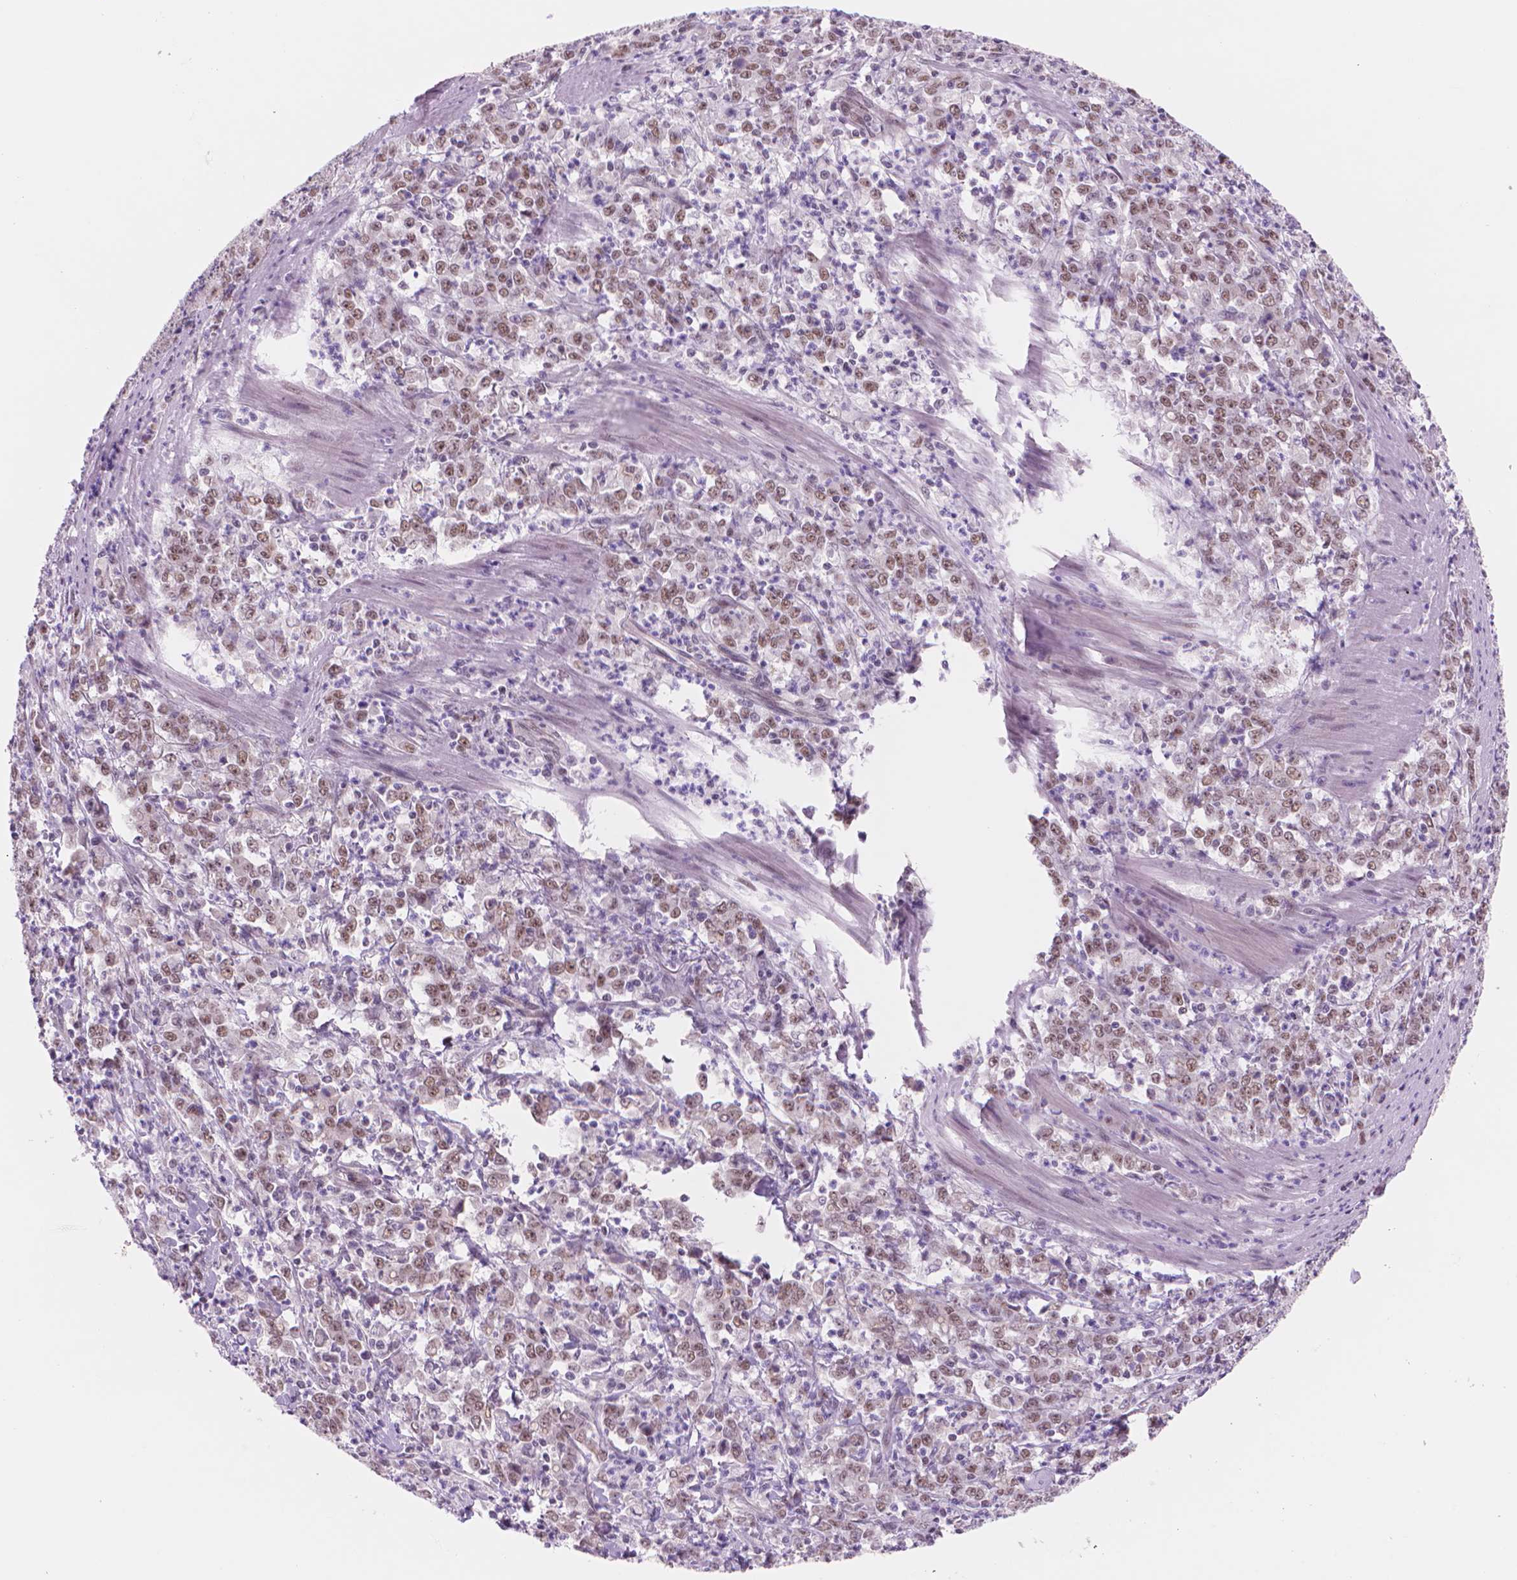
{"staining": {"intensity": "moderate", "quantity": ">75%", "location": "nuclear"}, "tissue": "stomach cancer", "cell_type": "Tumor cells", "image_type": "cancer", "snomed": [{"axis": "morphology", "description": "Adenocarcinoma, NOS"}, {"axis": "topography", "description": "Stomach, lower"}], "caption": "A brown stain highlights moderate nuclear expression of a protein in stomach cancer (adenocarcinoma) tumor cells. (IHC, brightfield microscopy, high magnification).", "gene": "POLR3D", "patient": {"sex": "female", "age": 71}}